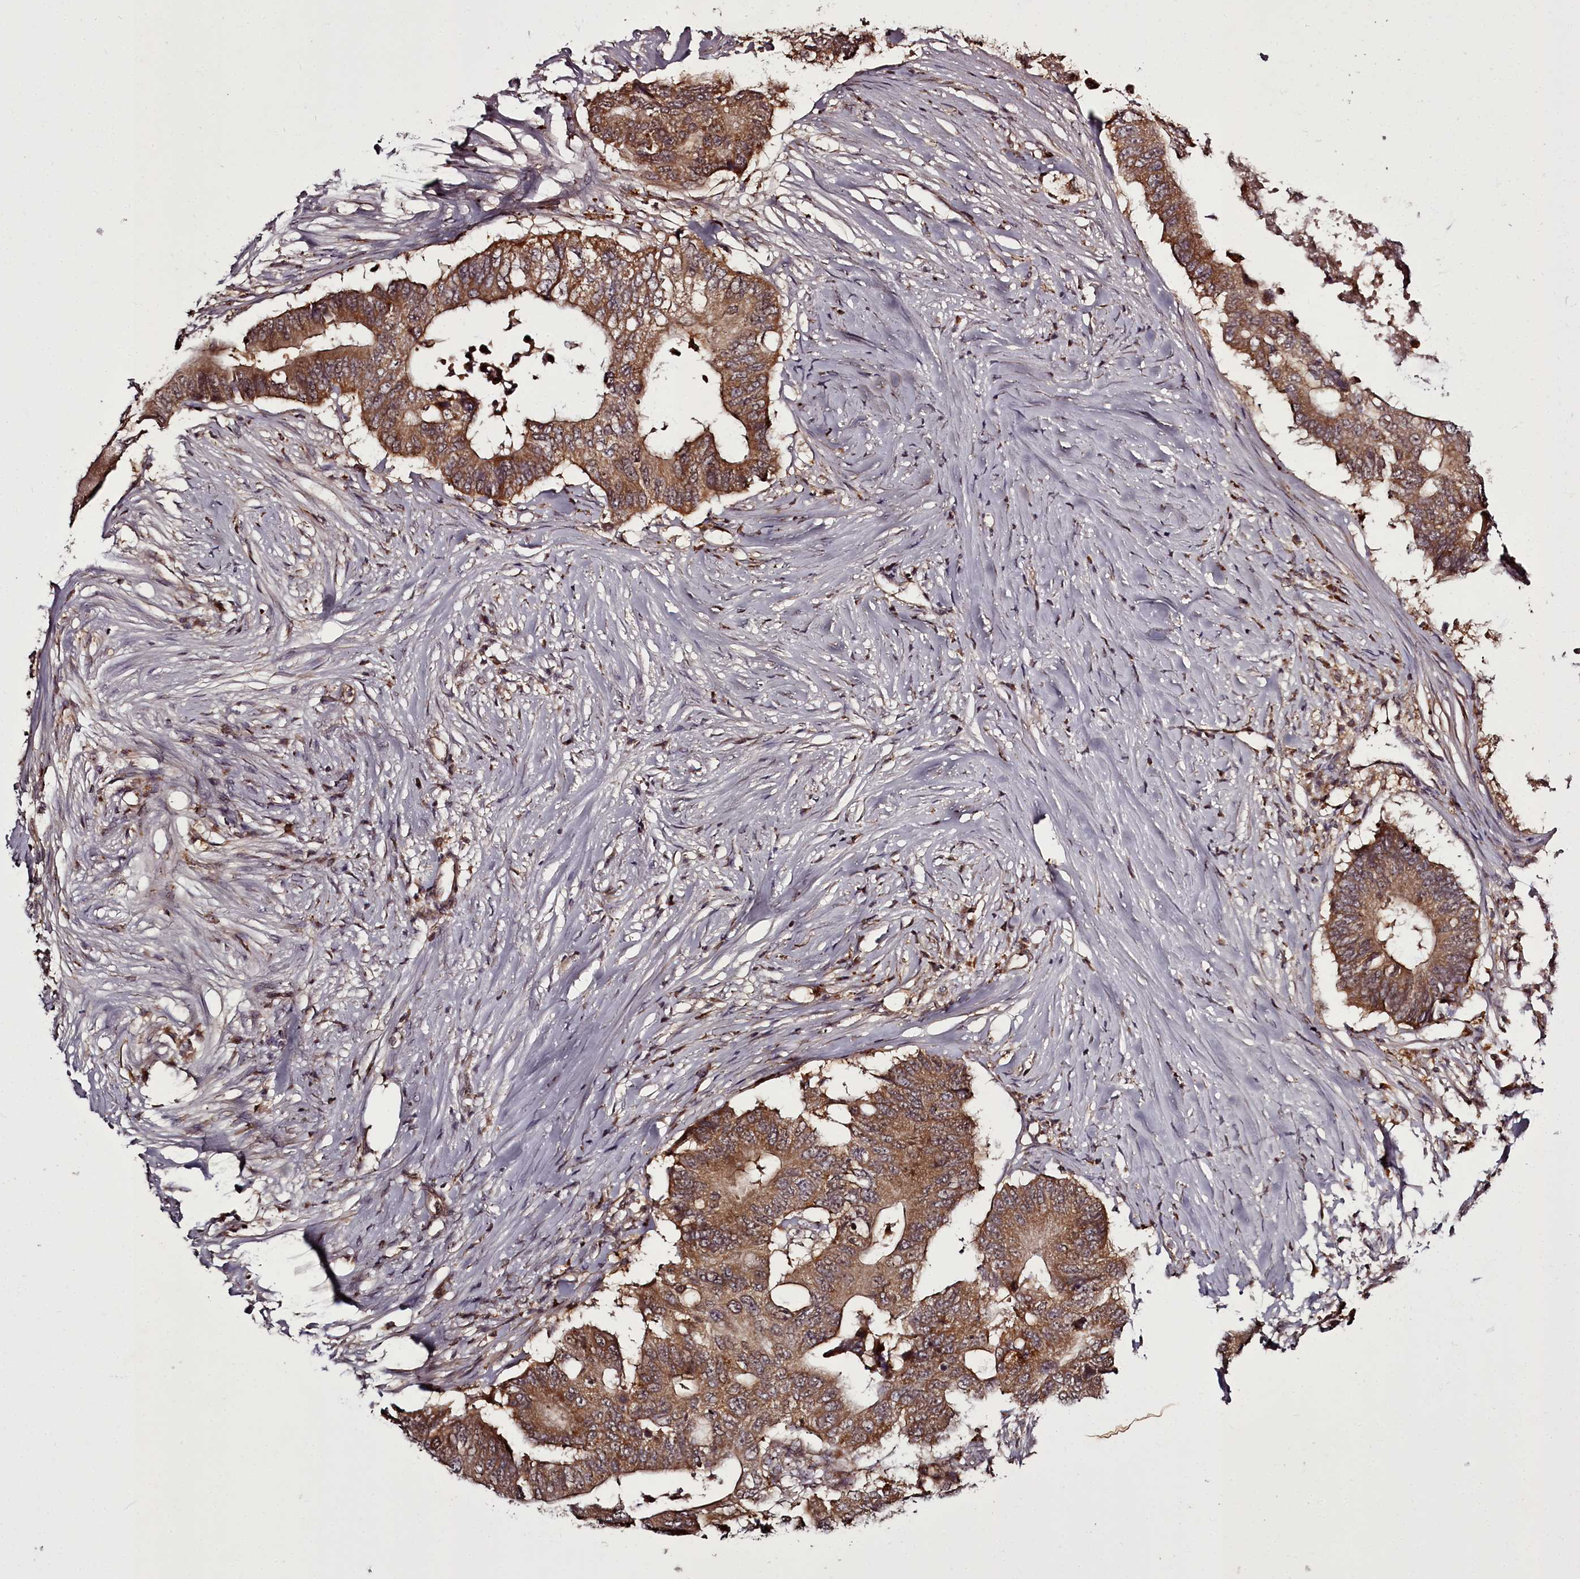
{"staining": {"intensity": "moderate", "quantity": ">75%", "location": "cytoplasmic/membranous"}, "tissue": "colorectal cancer", "cell_type": "Tumor cells", "image_type": "cancer", "snomed": [{"axis": "morphology", "description": "Adenocarcinoma, NOS"}, {"axis": "topography", "description": "Colon"}], "caption": "Immunohistochemical staining of human colorectal adenocarcinoma reveals medium levels of moderate cytoplasmic/membranous staining in about >75% of tumor cells. The staining is performed using DAB (3,3'-diaminobenzidine) brown chromogen to label protein expression. The nuclei are counter-stained blue using hematoxylin.", "gene": "PCBP2", "patient": {"sex": "male", "age": 71}}